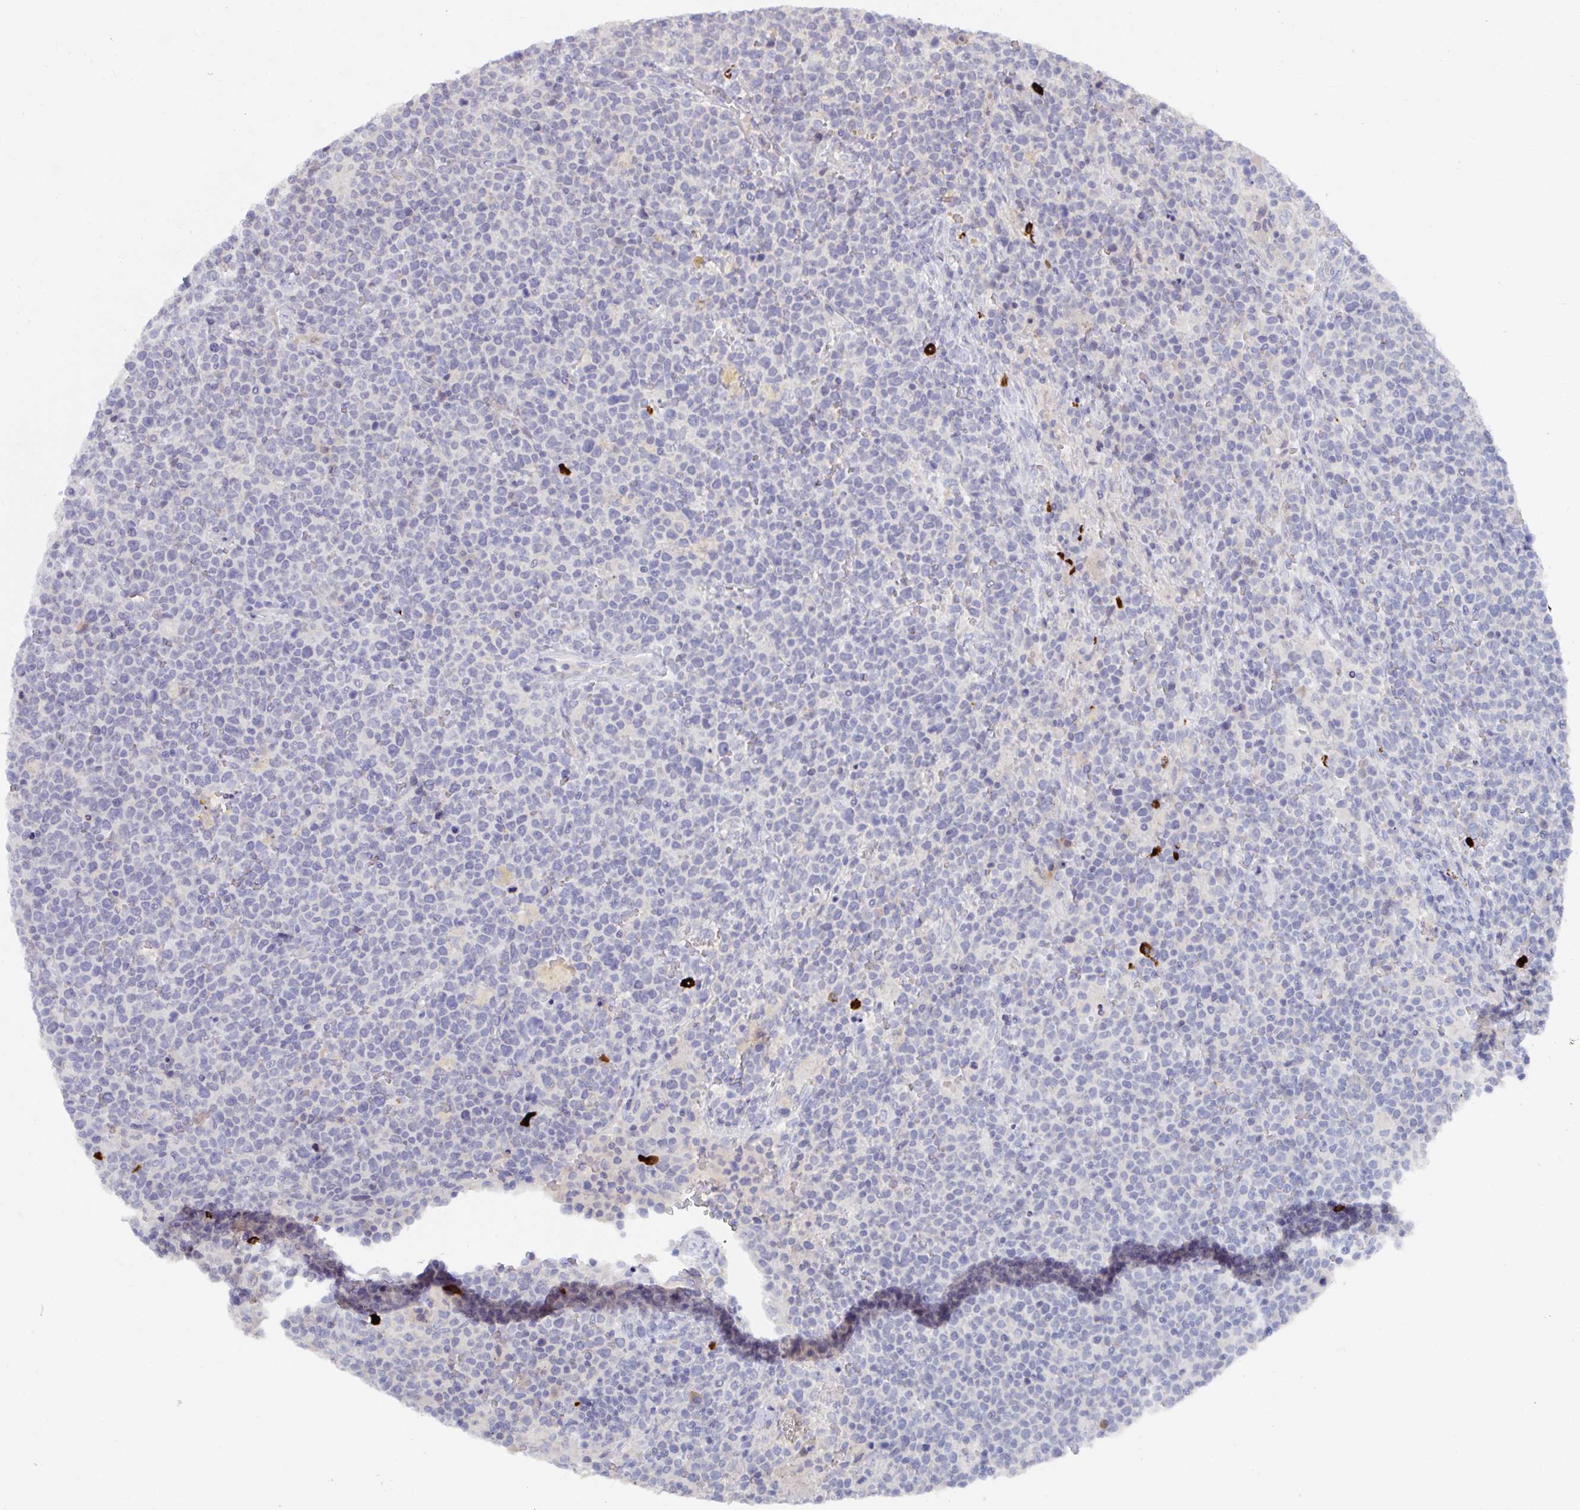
{"staining": {"intensity": "negative", "quantity": "none", "location": "none"}, "tissue": "lymphoma", "cell_type": "Tumor cells", "image_type": "cancer", "snomed": [{"axis": "morphology", "description": "Malignant lymphoma, non-Hodgkin's type, High grade"}, {"axis": "topography", "description": "Lymph node"}], "caption": "This is a histopathology image of immunohistochemistry (IHC) staining of high-grade malignant lymphoma, non-Hodgkin's type, which shows no positivity in tumor cells.", "gene": "KCNK5", "patient": {"sex": "male", "age": 61}}